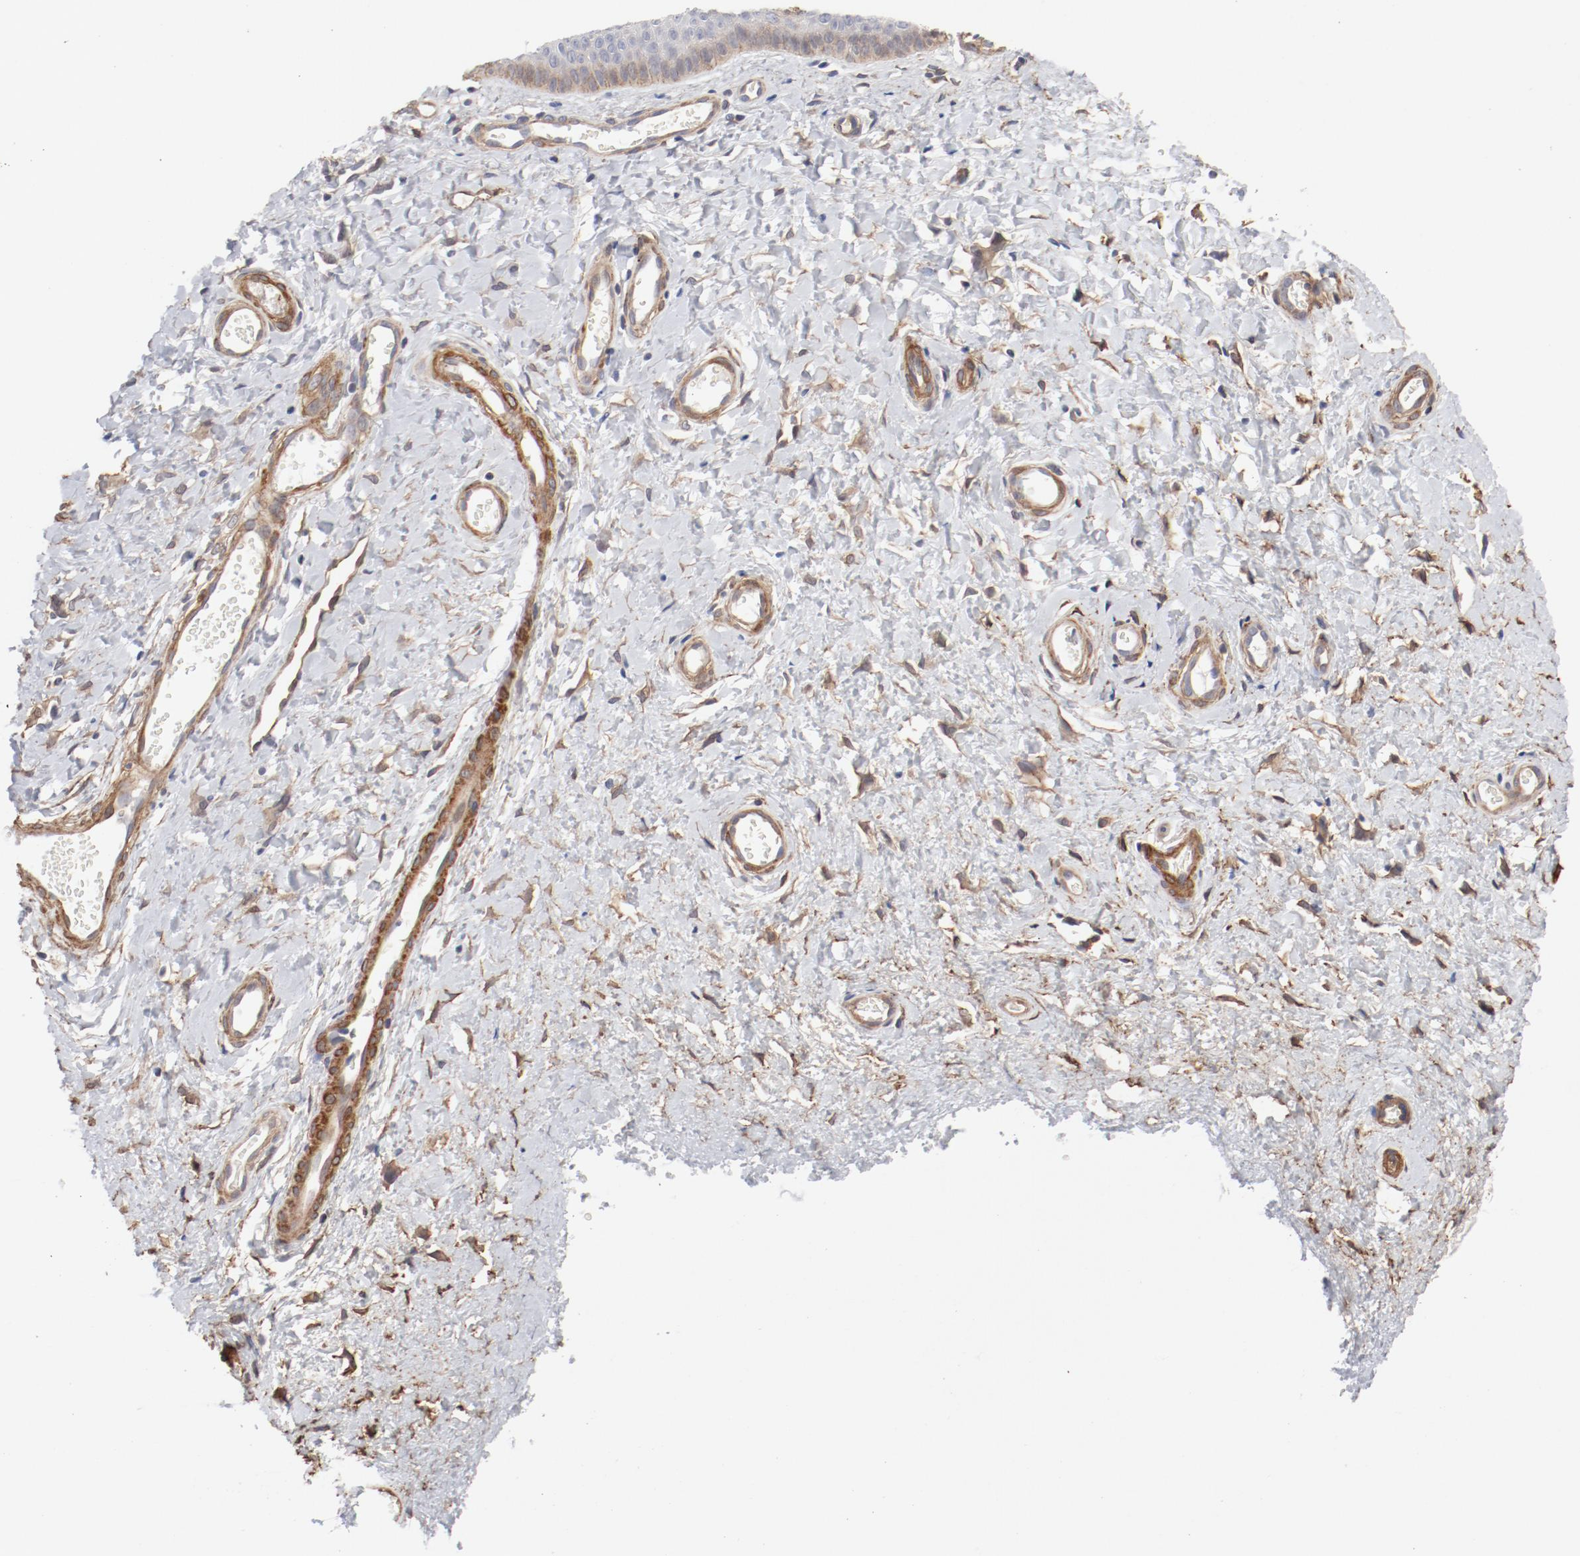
{"staining": {"intensity": "negative", "quantity": "none", "location": "none"}, "tissue": "cervix", "cell_type": "Glandular cells", "image_type": "normal", "snomed": [{"axis": "morphology", "description": "Normal tissue, NOS"}, {"axis": "topography", "description": "Cervix"}], "caption": "A micrograph of human cervix is negative for staining in glandular cells. (Stains: DAB immunohistochemistry with hematoxylin counter stain, Microscopy: brightfield microscopy at high magnification).", "gene": "MAGED4B", "patient": {"sex": "female", "age": 55}}